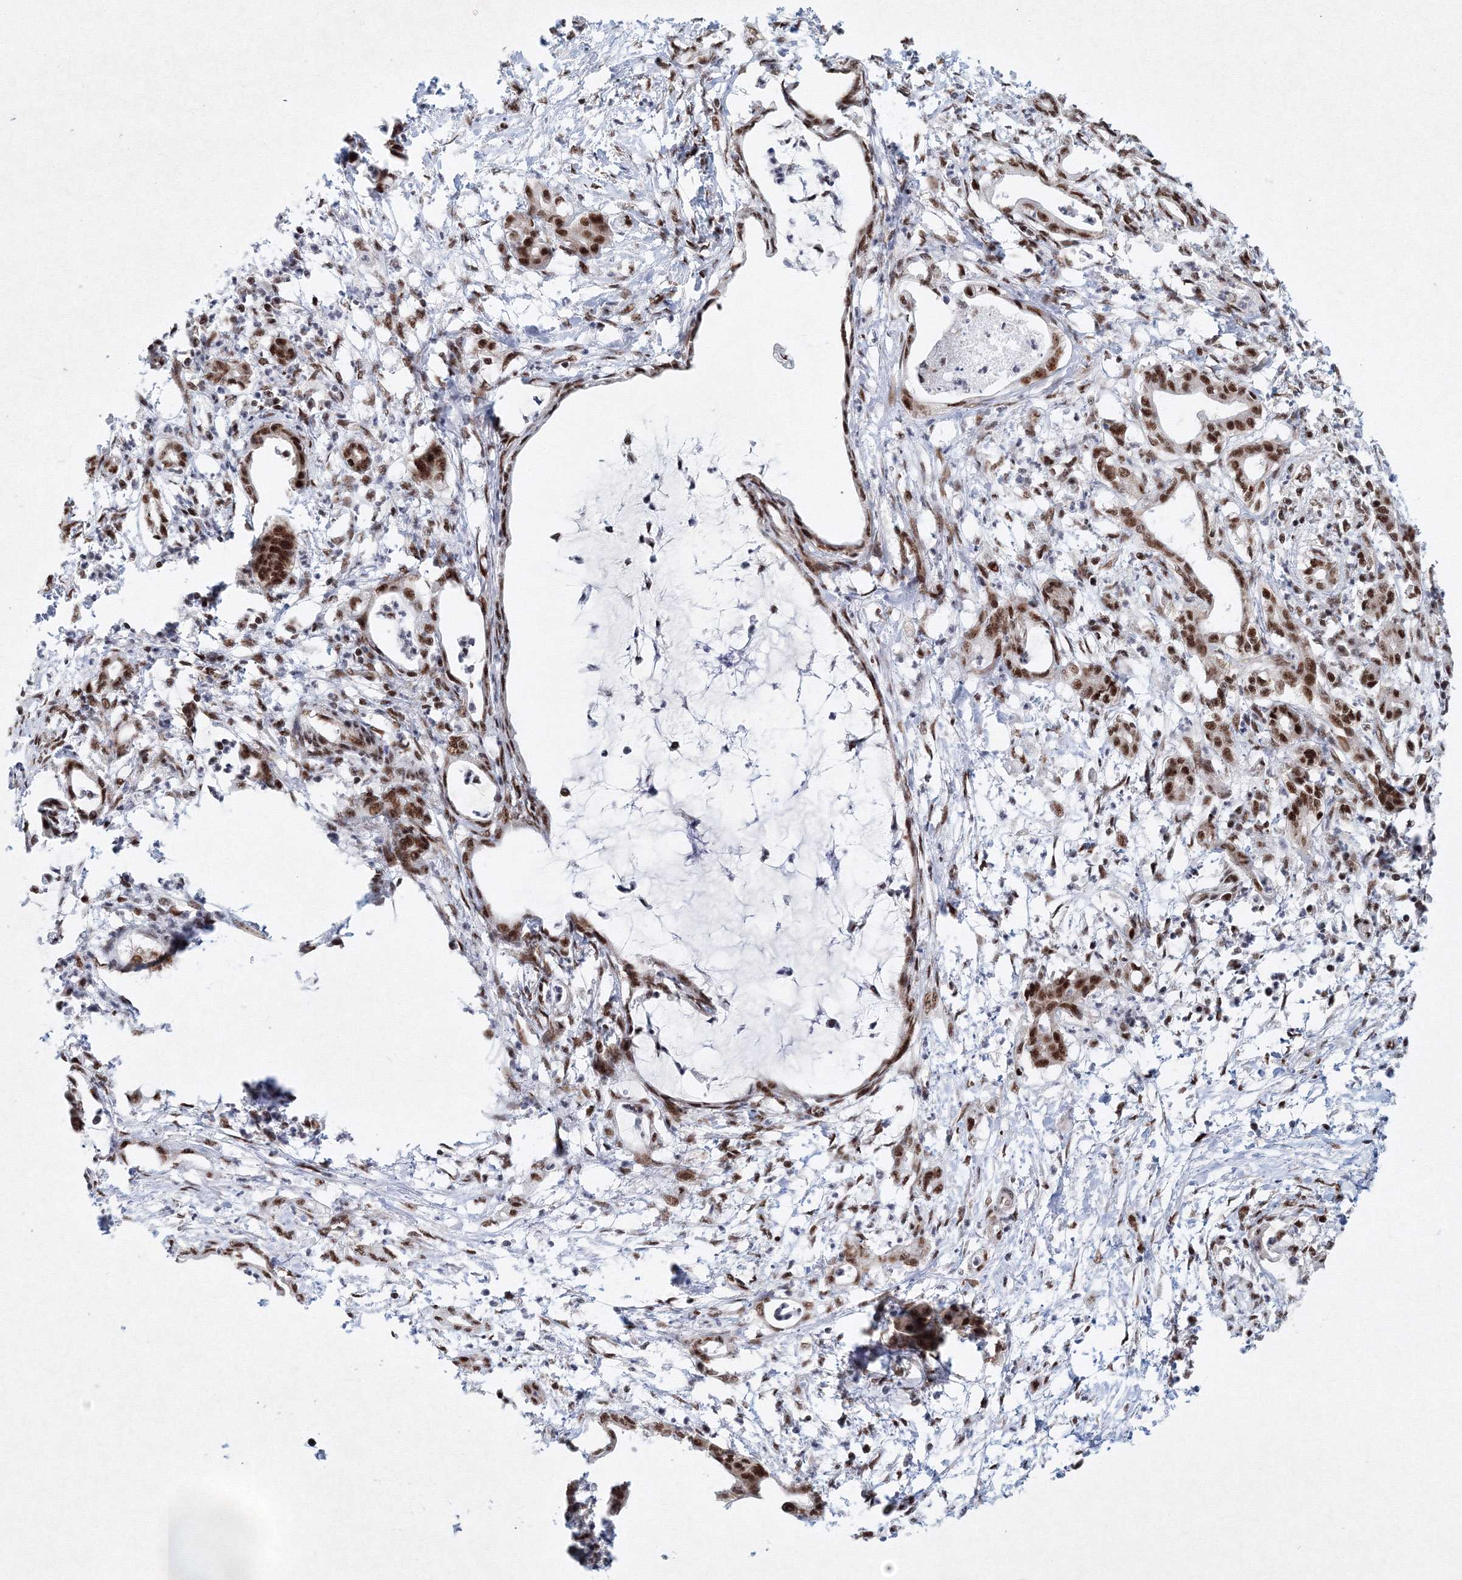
{"staining": {"intensity": "moderate", "quantity": ">75%", "location": "nuclear"}, "tissue": "pancreatic cancer", "cell_type": "Tumor cells", "image_type": "cancer", "snomed": [{"axis": "morphology", "description": "Adenocarcinoma, NOS"}, {"axis": "topography", "description": "Pancreas"}], "caption": "An immunohistochemistry histopathology image of neoplastic tissue is shown. Protein staining in brown highlights moderate nuclear positivity in adenocarcinoma (pancreatic) within tumor cells.", "gene": "SNRPC", "patient": {"sex": "female", "age": 55}}